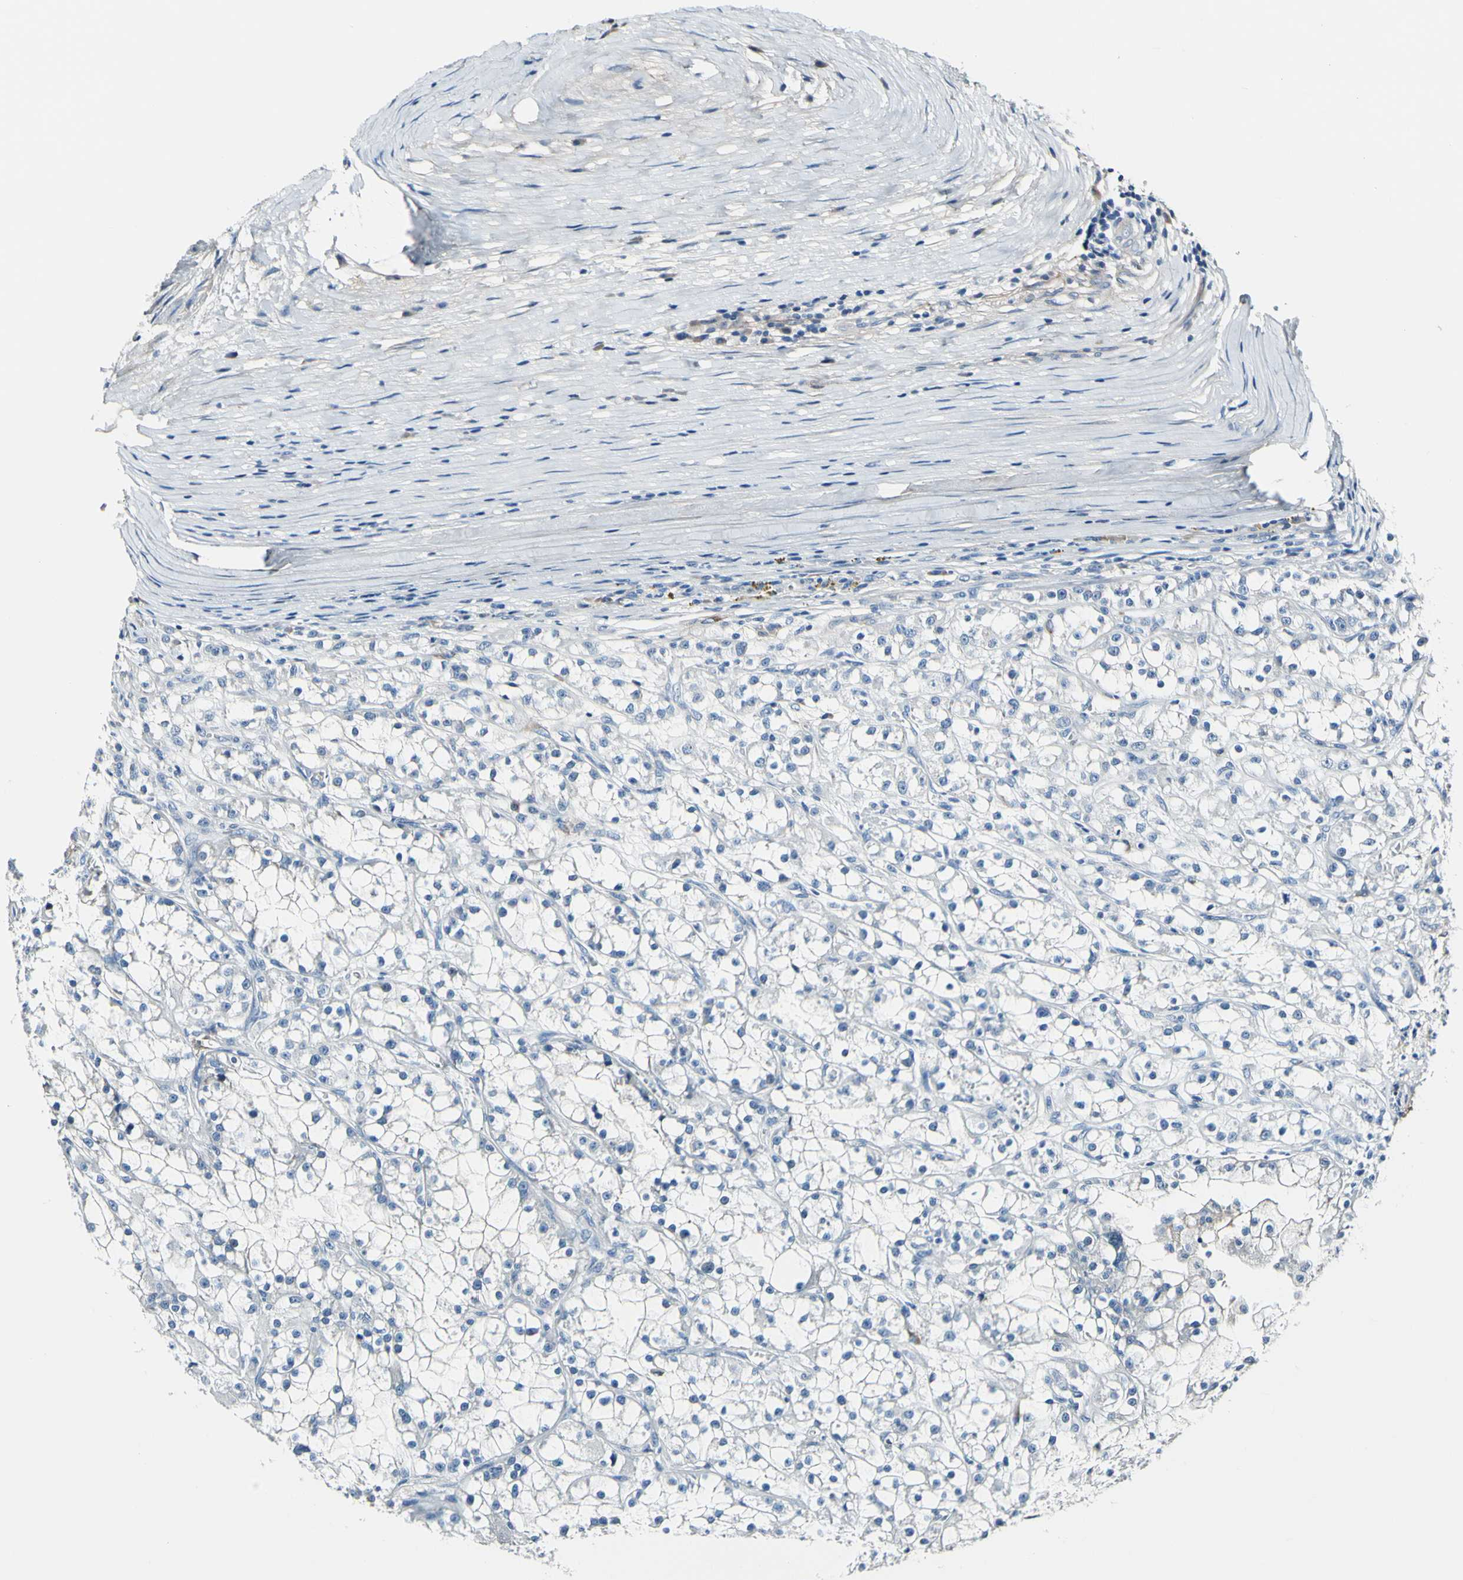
{"staining": {"intensity": "negative", "quantity": "none", "location": "none"}, "tissue": "renal cancer", "cell_type": "Tumor cells", "image_type": "cancer", "snomed": [{"axis": "morphology", "description": "Adenocarcinoma, NOS"}, {"axis": "topography", "description": "Kidney"}], "caption": "Human renal cancer (adenocarcinoma) stained for a protein using immunohistochemistry demonstrates no expression in tumor cells.", "gene": "COL6A3", "patient": {"sex": "female", "age": 52}}